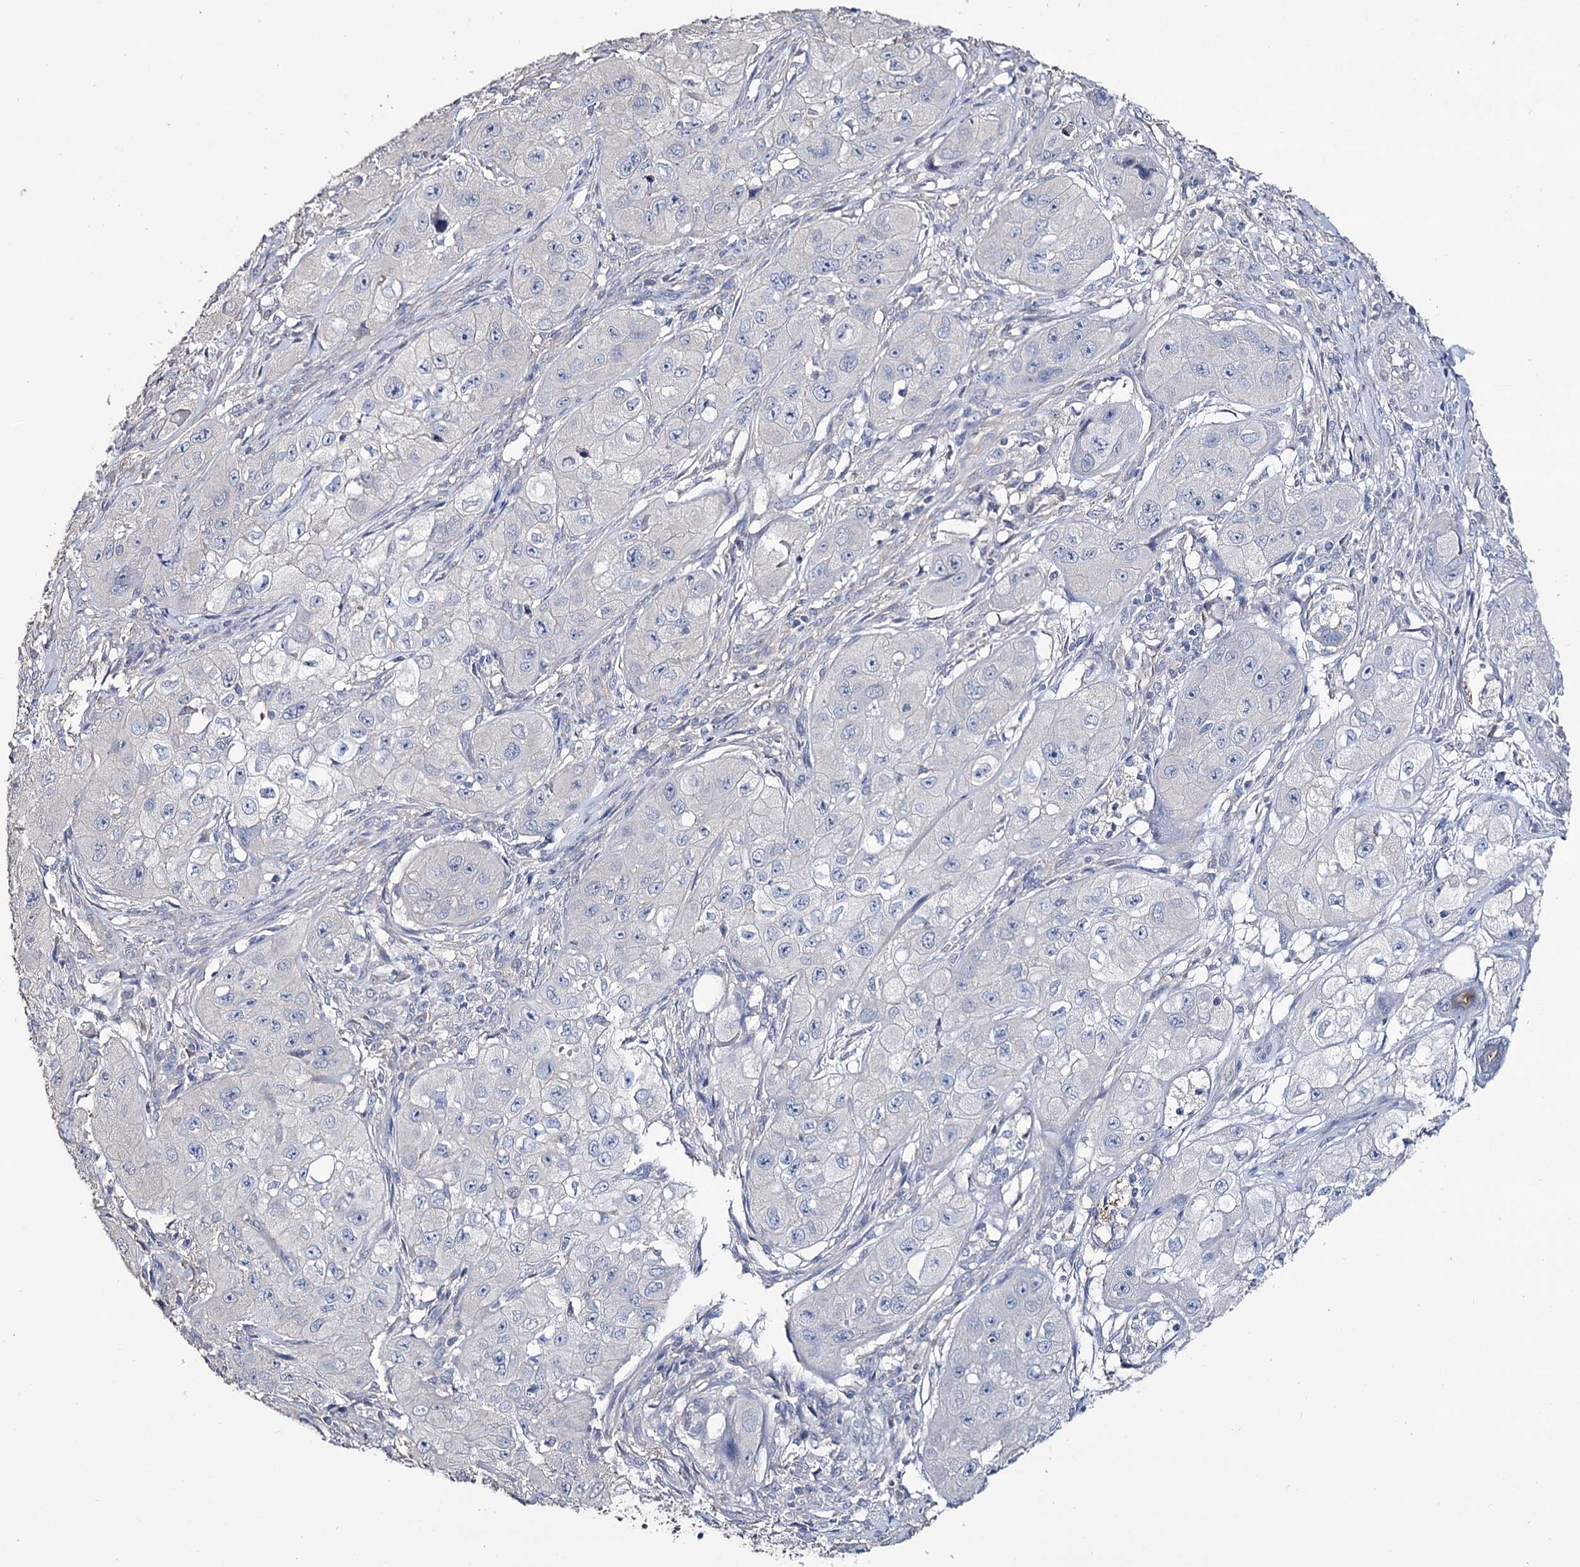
{"staining": {"intensity": "negative", "quantity": "none", "location": "none"}, "tissue": "skin cancer", "cell_type": "Tumor cells", "image_type": "cancer", "snomed": [{"axis": "morphology", "description": "Squamous cell carcinoma, NOS"}, {"axis": "topography", "description": "Skin"}, {"axis": "topography", "description": "Subcutis"}], "caption": "The micrograph demonstrates no significant positivity in tumor cells of squamous cell carcinoma (skin).", "gene": "EPB41L5", "patient": {"sex": "male", "age": 73}}